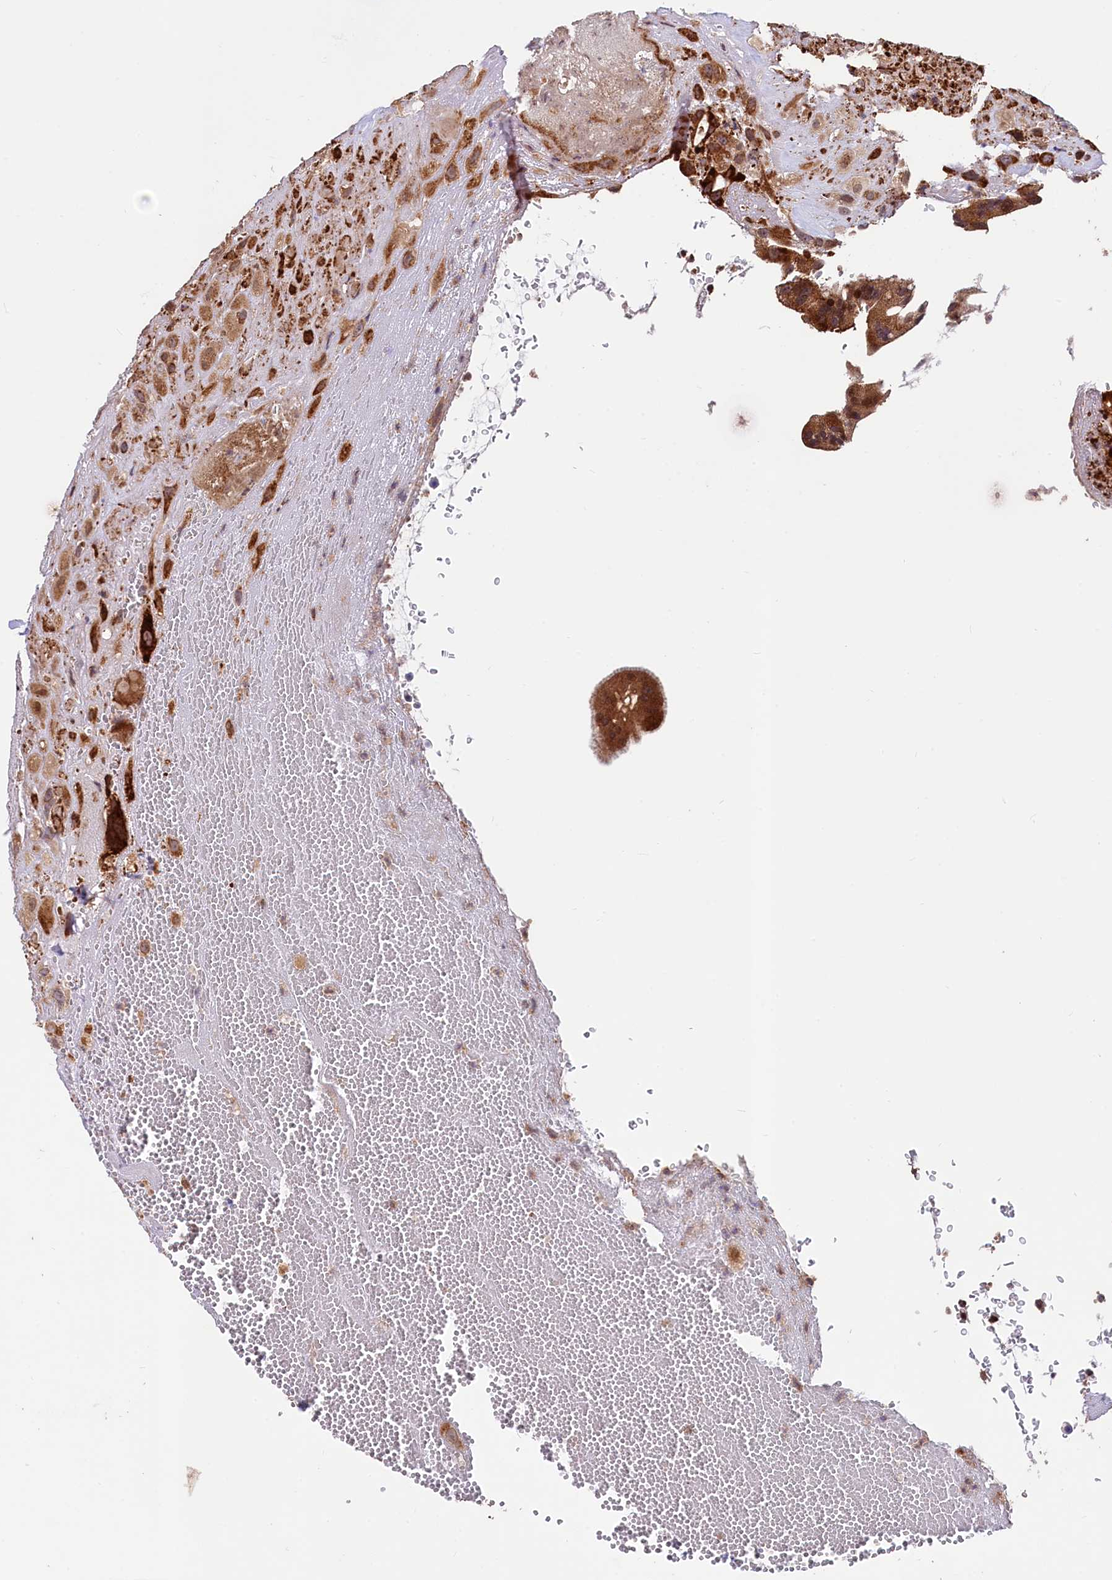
{"staining": {"intensity": "strong", "quantity": ">75%", "location": "cytoplasmic/membranous,nuclear"}, "tissue": "placenta", "cell_type": "Trophoblastic cells", "image_type": "normal", "snomed": [{"axis": "morphology", "description": "Normal tissue, NOS"}, {"axis": "topography", "description": "Placenta"}], "caption": "Immunohistochemical staining of benign placenta displays strong cytoplasmic/membranous,nuclear protein expression in about >75% of trophoblastic cells.", "gene": "C5orf15", "patient": {"sex": "female", "age": 35}}